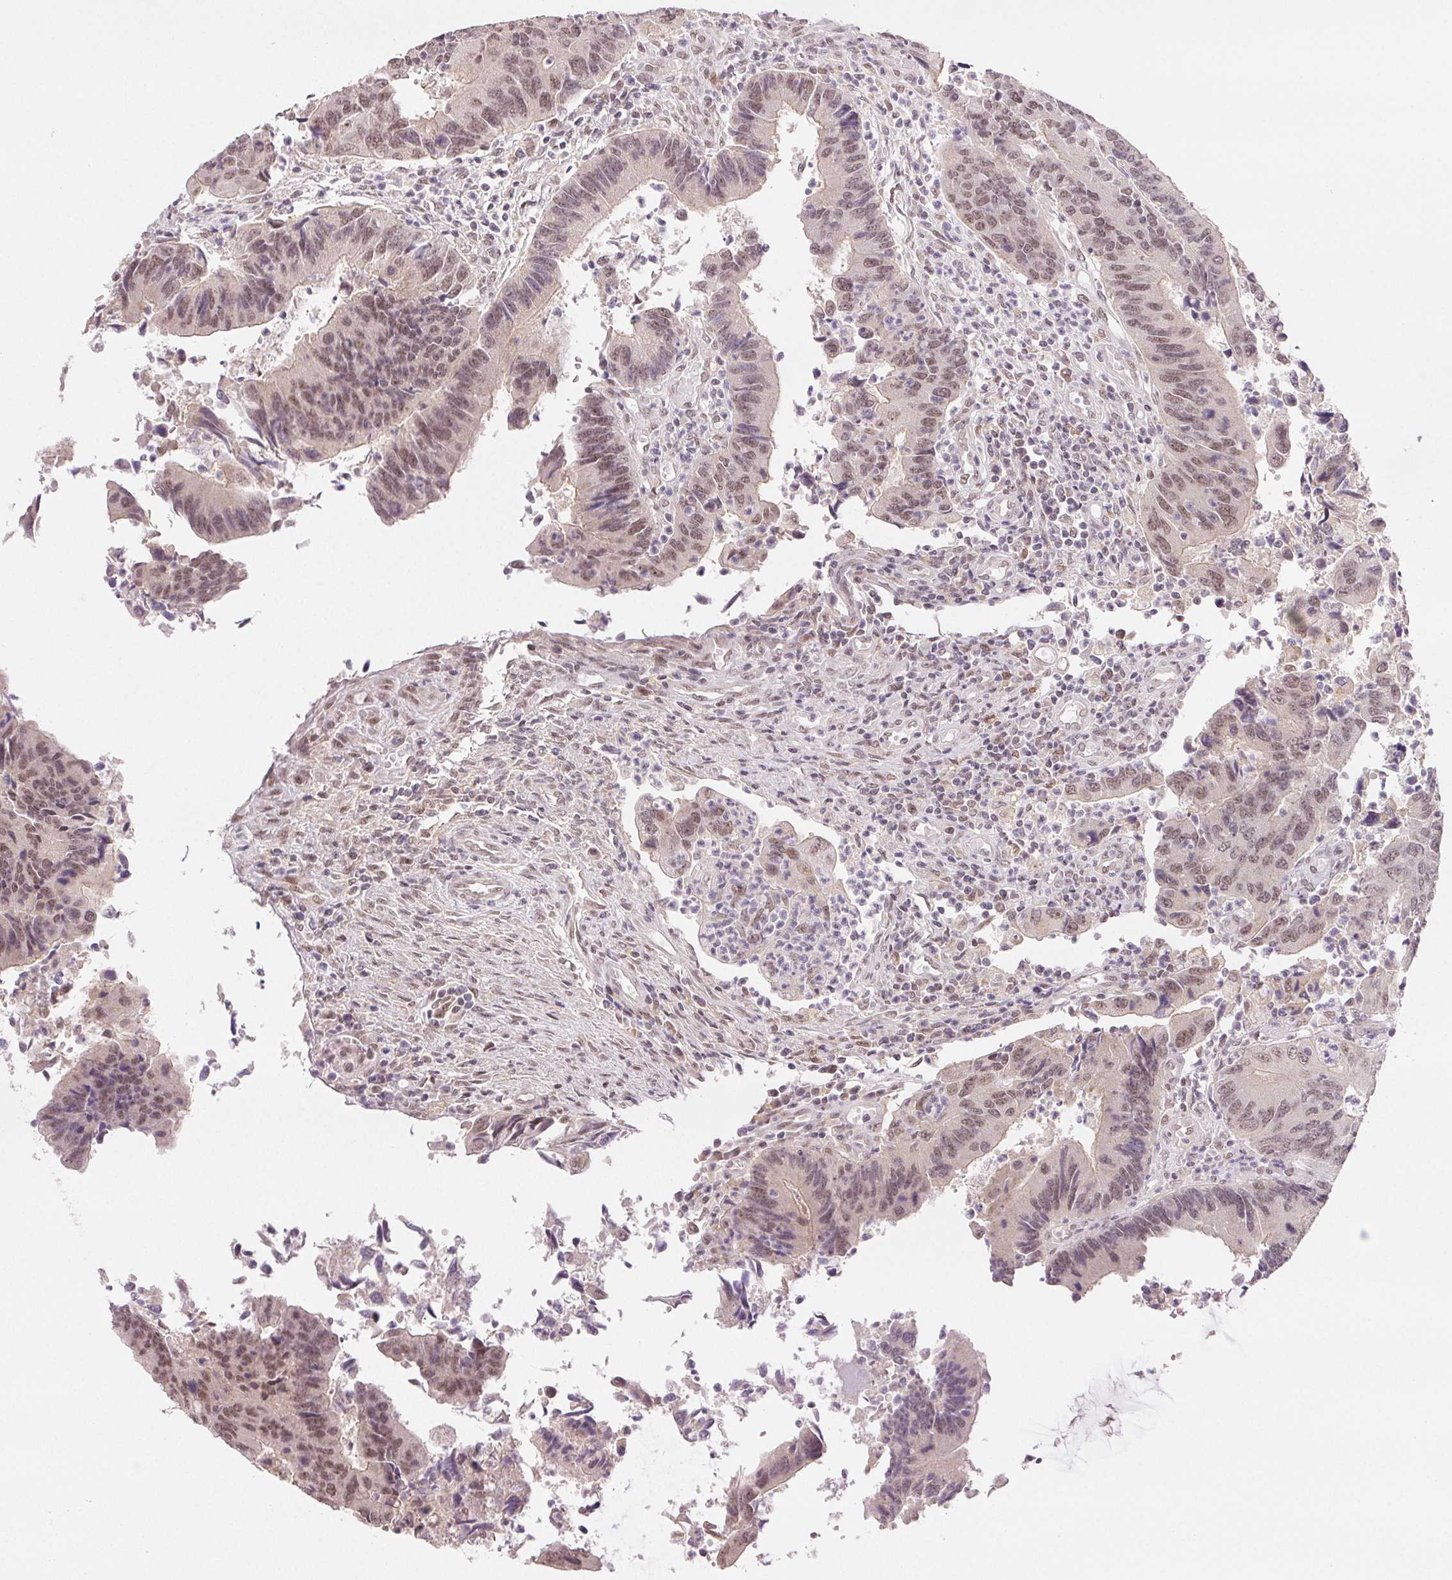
{"staining": {"intensity": "moderate", "quantity": "25%-75%", "location": "nuclear"}, "tissue": "colorectal cancer", "cell_type": "Tumor cells", "image_type": "cancer", "snomed": [{"axis": "morphology", "description": "Adenocarcinoma, NOS"}, {"axis": "topography", "description": "Colon"}], "caption": "High-magnification brightfield microscopy of colorectal cancer (adenocarcinoma) stained with DAB (3,3'-diaminobenzidine) (brown) and counterstained with hematoxylin (blue). tumor cells exhibit moderate nuclear expression is identified in about25%-75% of cells. (IHC, brightfield microscopy, high magnification).", "gene": "PRPF18", "patient": {"sex": "female", "age": 67}}